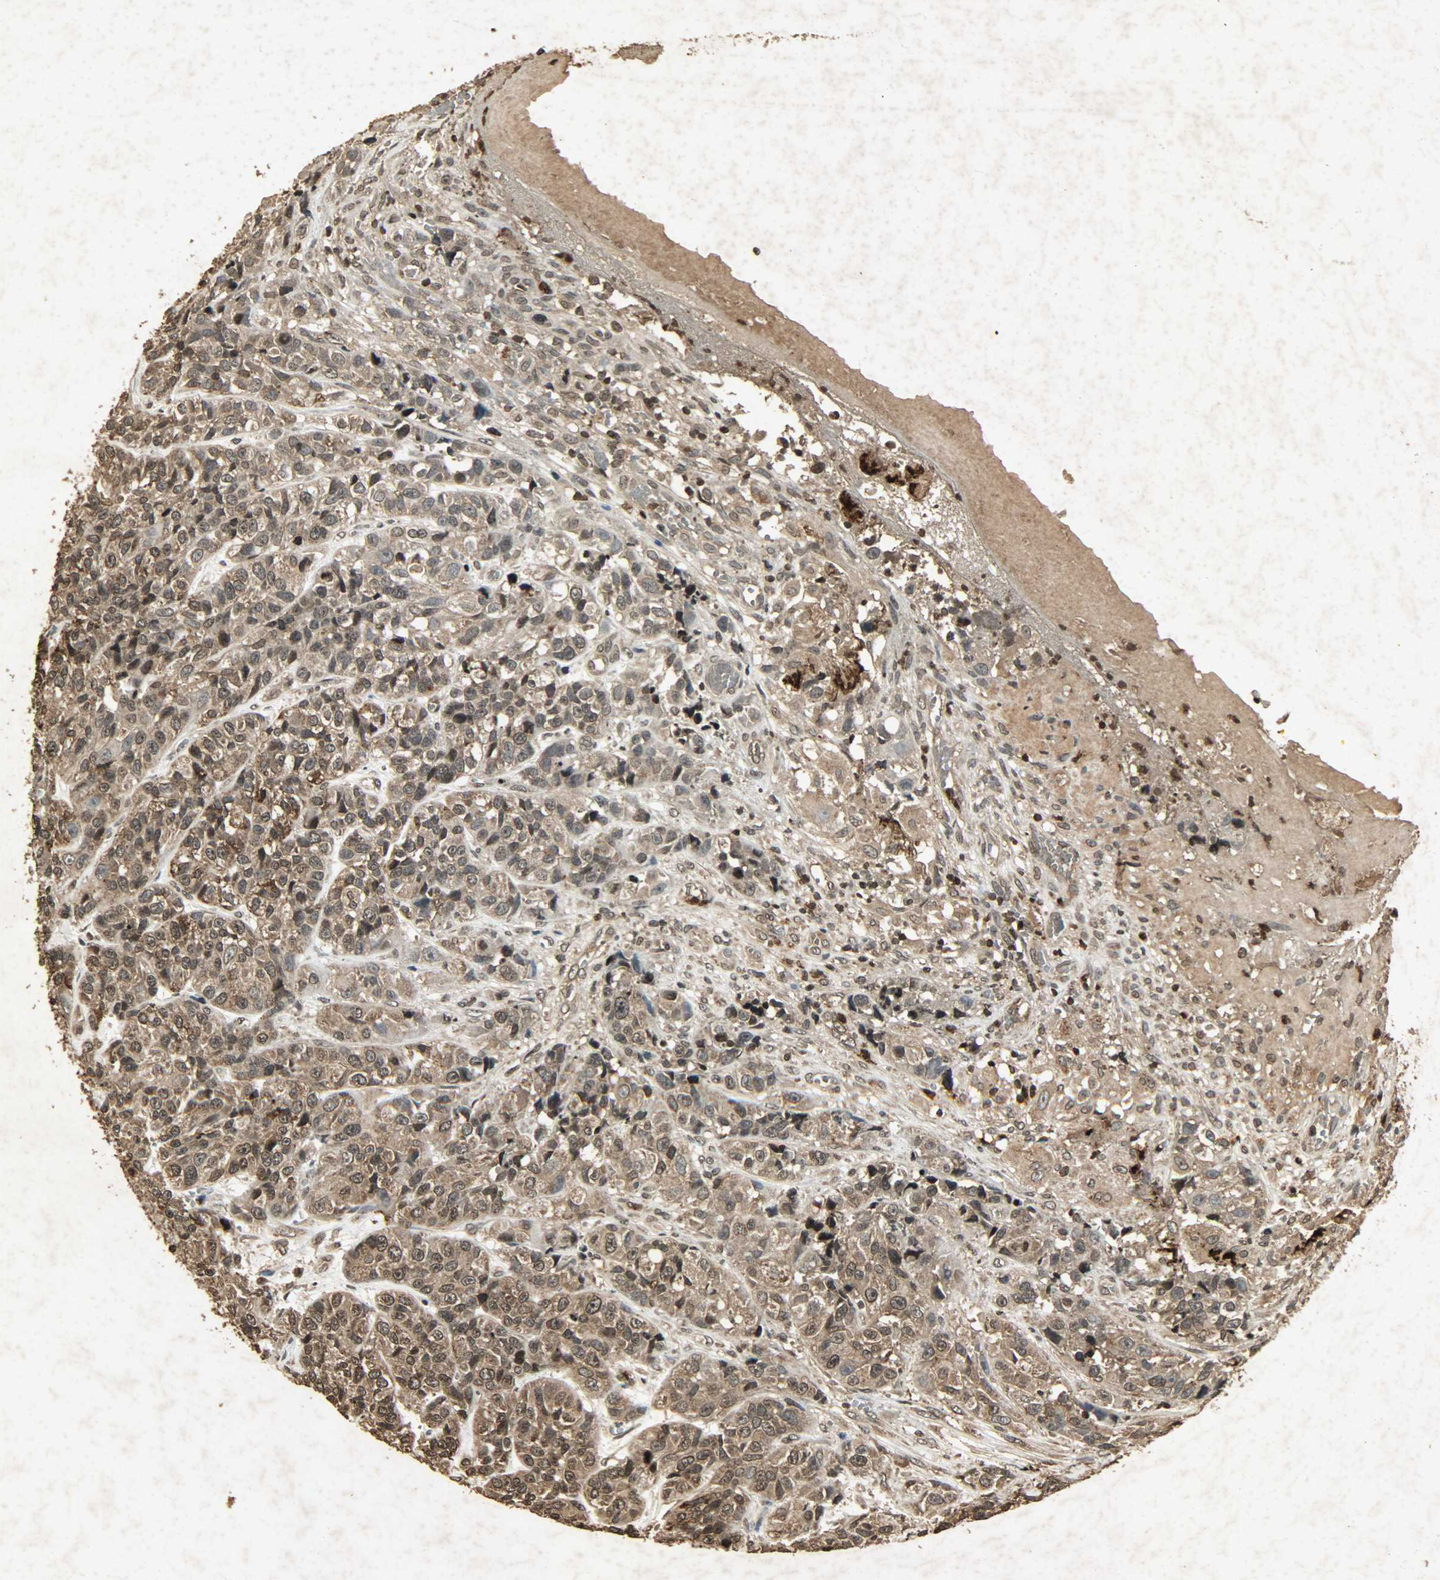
{"staining": {"intensity": "moderate", "quantity": ">75%", "location": "cytoplasmic/membranous,nuclear"}, "tissue": "urothelial cancer", "cell_type": "Tumor cells", "image_type": "cancer", "snomed": [{"axis": "morphology", "description": "Urothelial carcinoma, High grade"}, {"axis": "topography", "description": "Urinary bladder"}], "caption": "Immunohistochemical staining of human high-grade urothelial carcinoma exhibits medium levels of moderate cytoplasmic/membranous and nuclear protein positivity in approximately >75% of tumor cells.", "gene": "PPP3R1", "patient": {"sex": "female", "age": 81}}